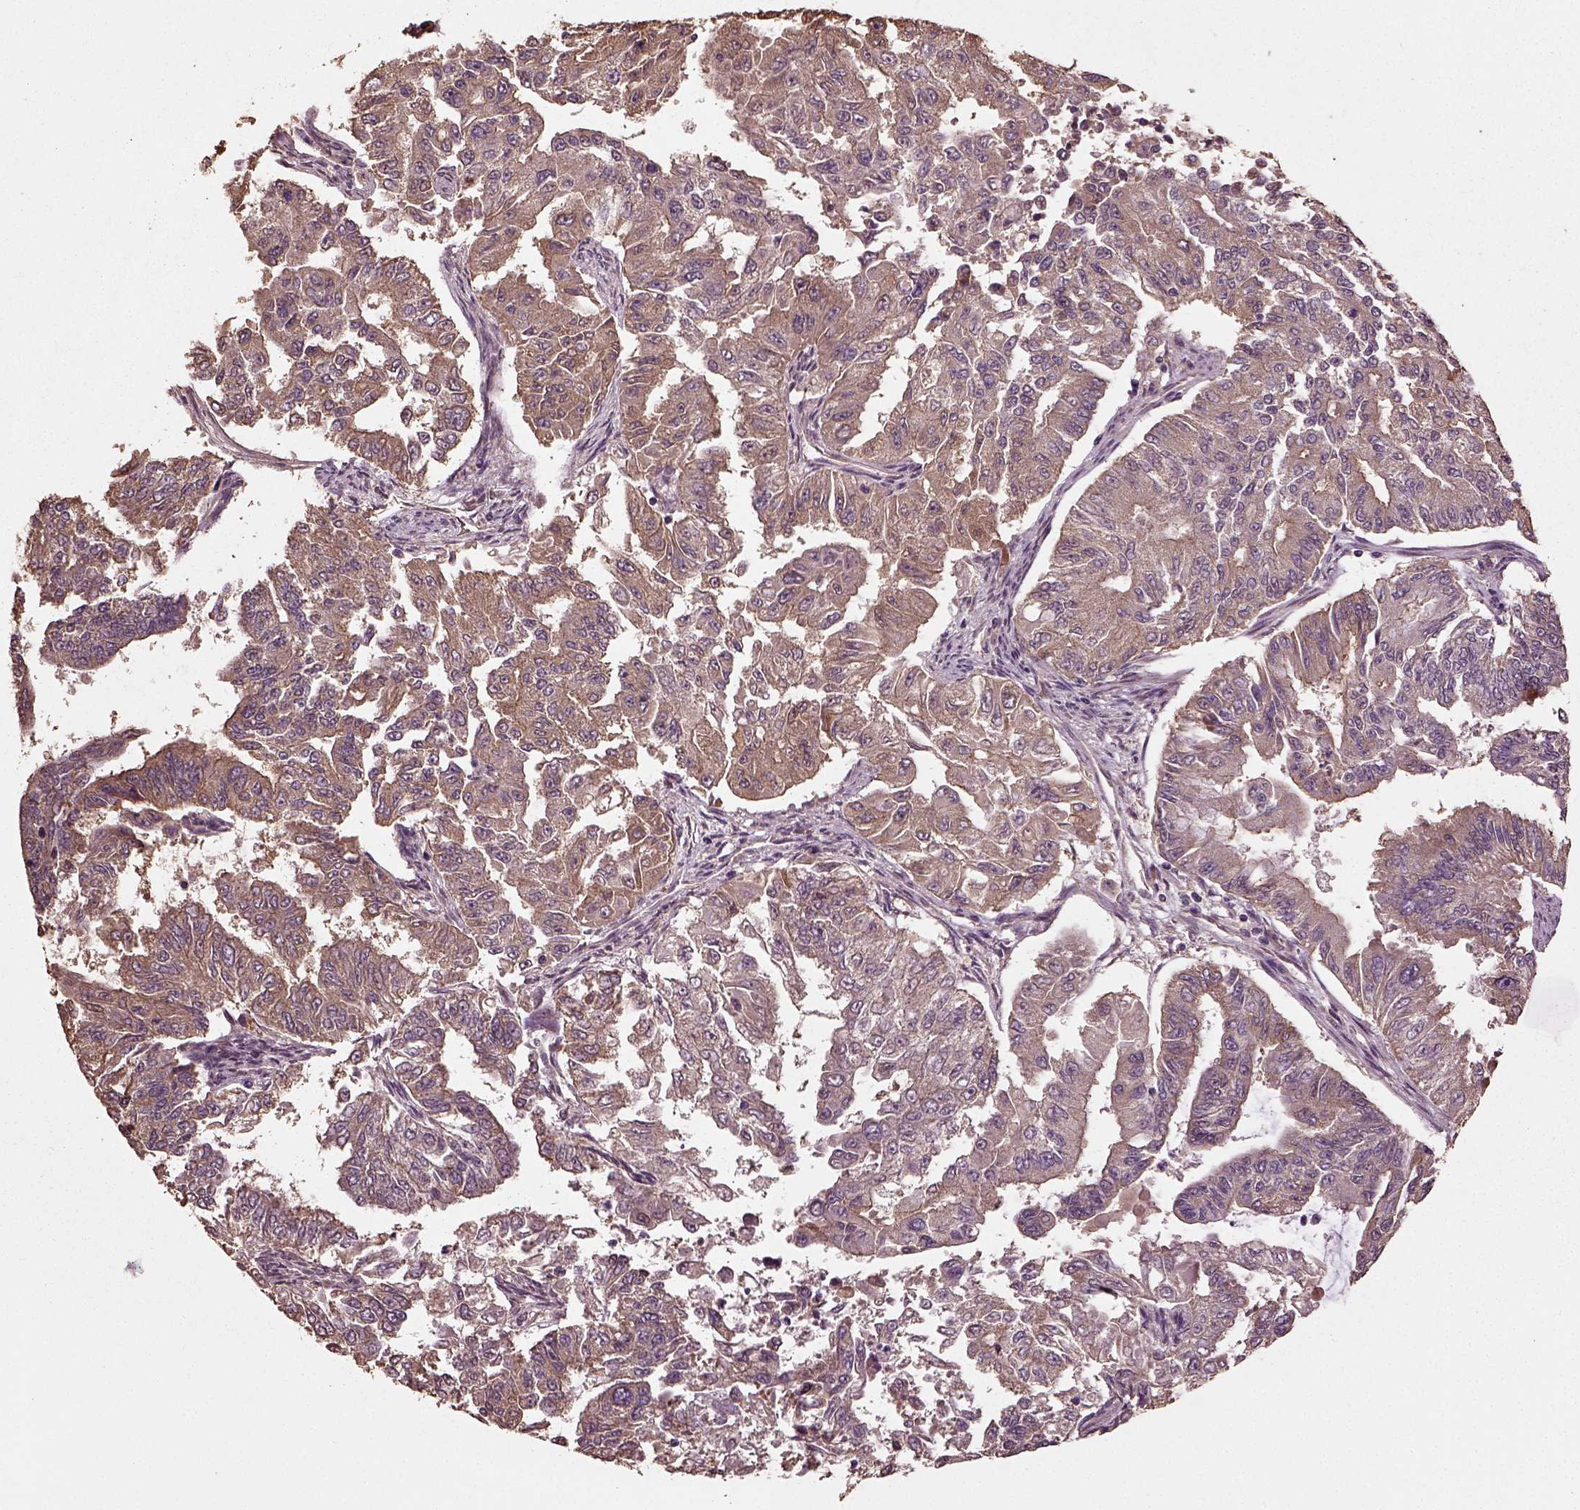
{"staining": {"intensity": "moderate", "quantity": ">75%", "location": "cytoplasmic/membranous"}, "tissue": "endometrial cancer", "cell_type": "Tumor cells", "image_type": "cancer", "snomed": [{"axis": "morphology", "description": "Adenocarcinoma, NOS"}, {"axis": "topography", "description": "Uterus"}], "caption": "A histopathology image of human endometrial adenocarcinoma stained for a protein reveals moderate cytoplasmic/membranous brown staining in tumor cells. The protein of interest is shown in brown color, while the nuclei are stained blue.", "gene": "ERV3-1", "patient": {"sex": "female", "age": 59}}